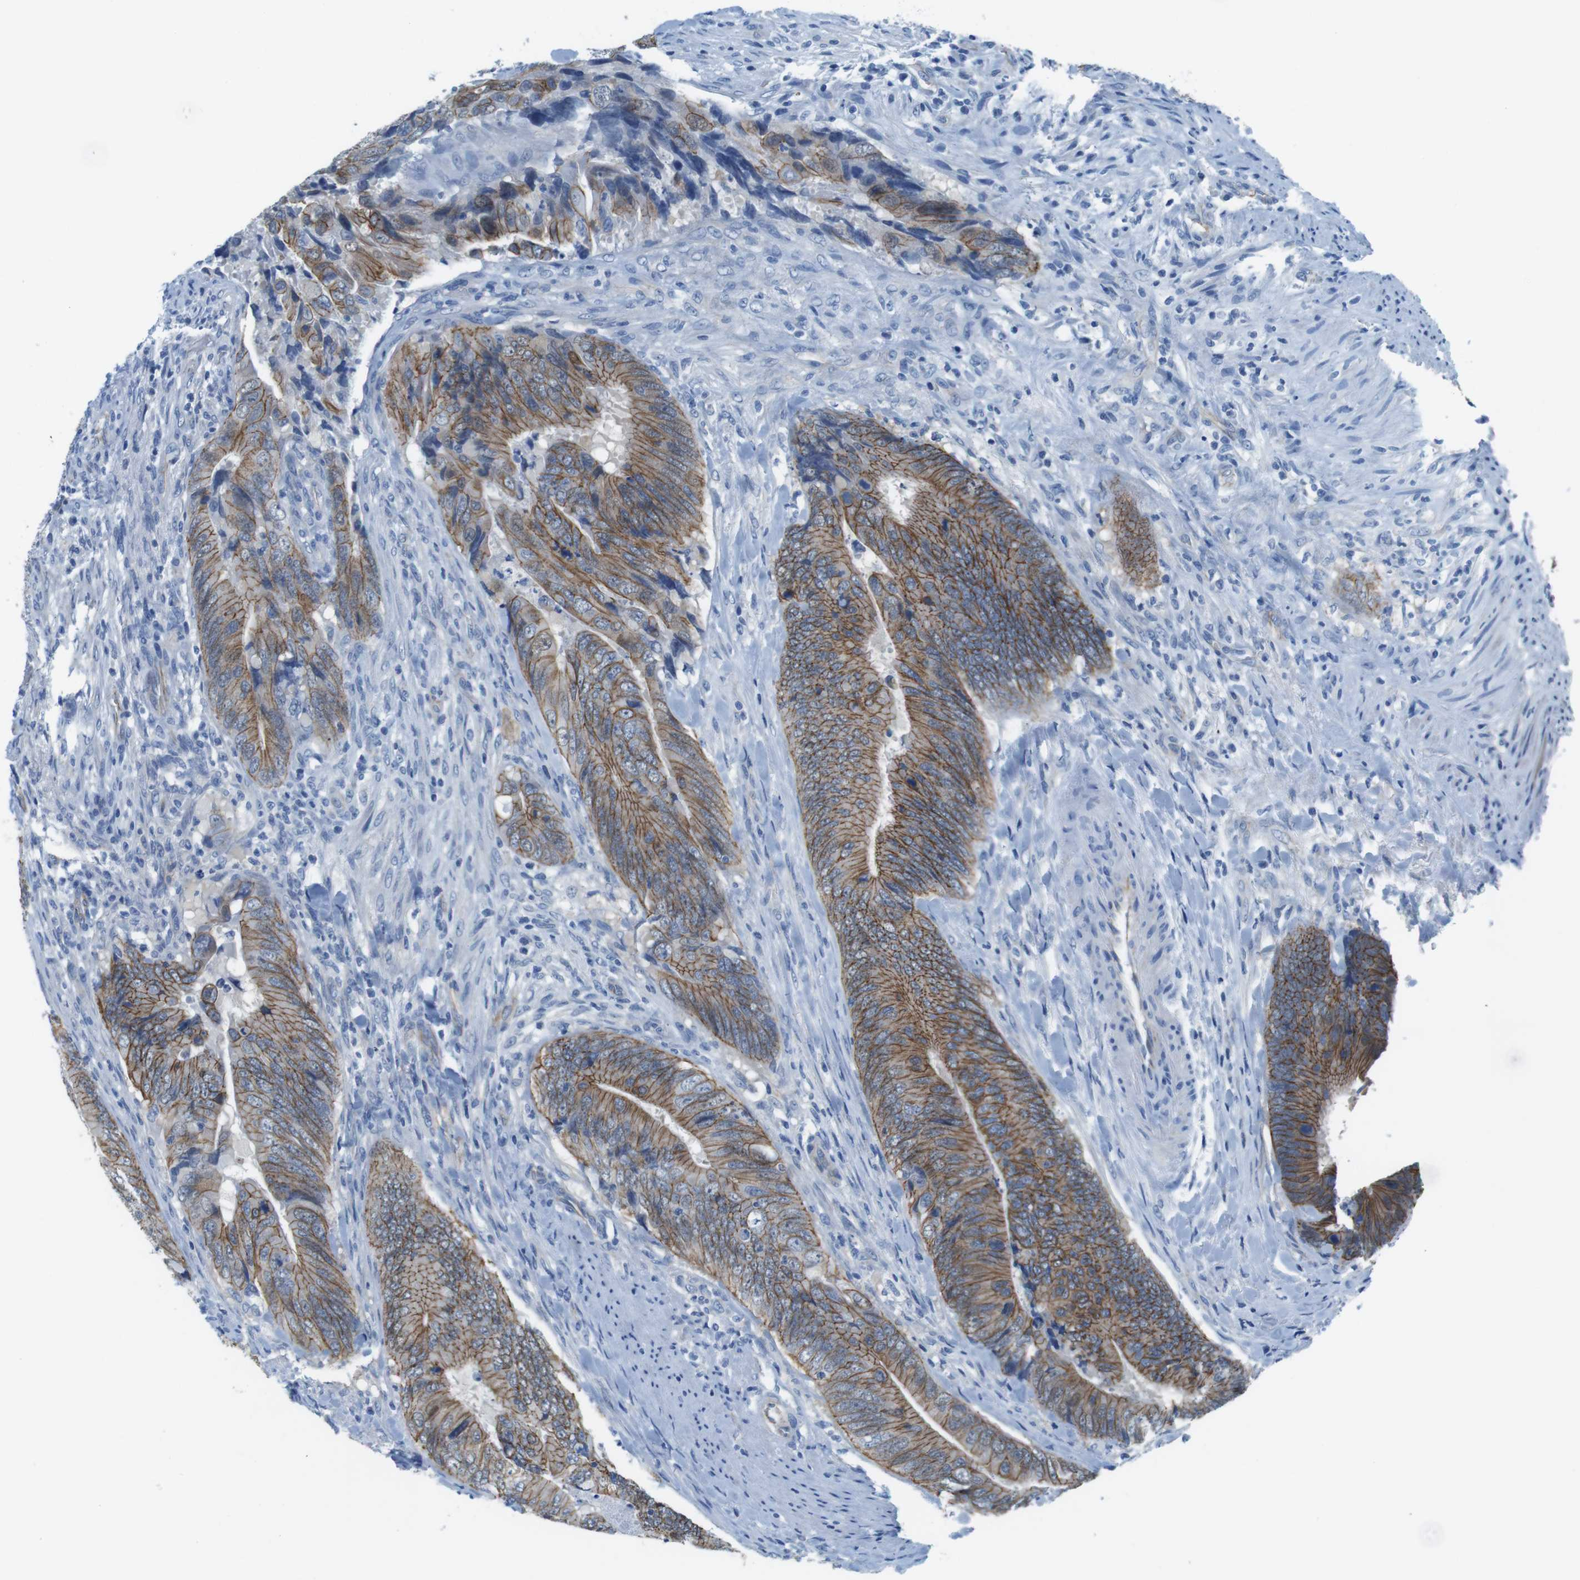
{"staining": {"intensity": "moderate", "quantity": ">75%", "location": "cytoplasmic/membranous"}, "tissue": "colorectal cancer", "cell_type": "Tumor cells", "image_type": "cancer", "snomed": [{"axis": "morphology", "description": "Normal tissue, NOS"}, {"axis": "morphology", "description": "Adenocarcinoma, NOS"}, {"axis": "topography", "description": "Colon"}], "caption": "Immunohistochemistry (DAB) staining of colorectal adenocarcinoma exhibits moderate cytoplasmic/membranous protein positivity in about >75% of tumor cells.", "gene": "SLC6A6", "patient": {"sex": "male", "age": 56}}